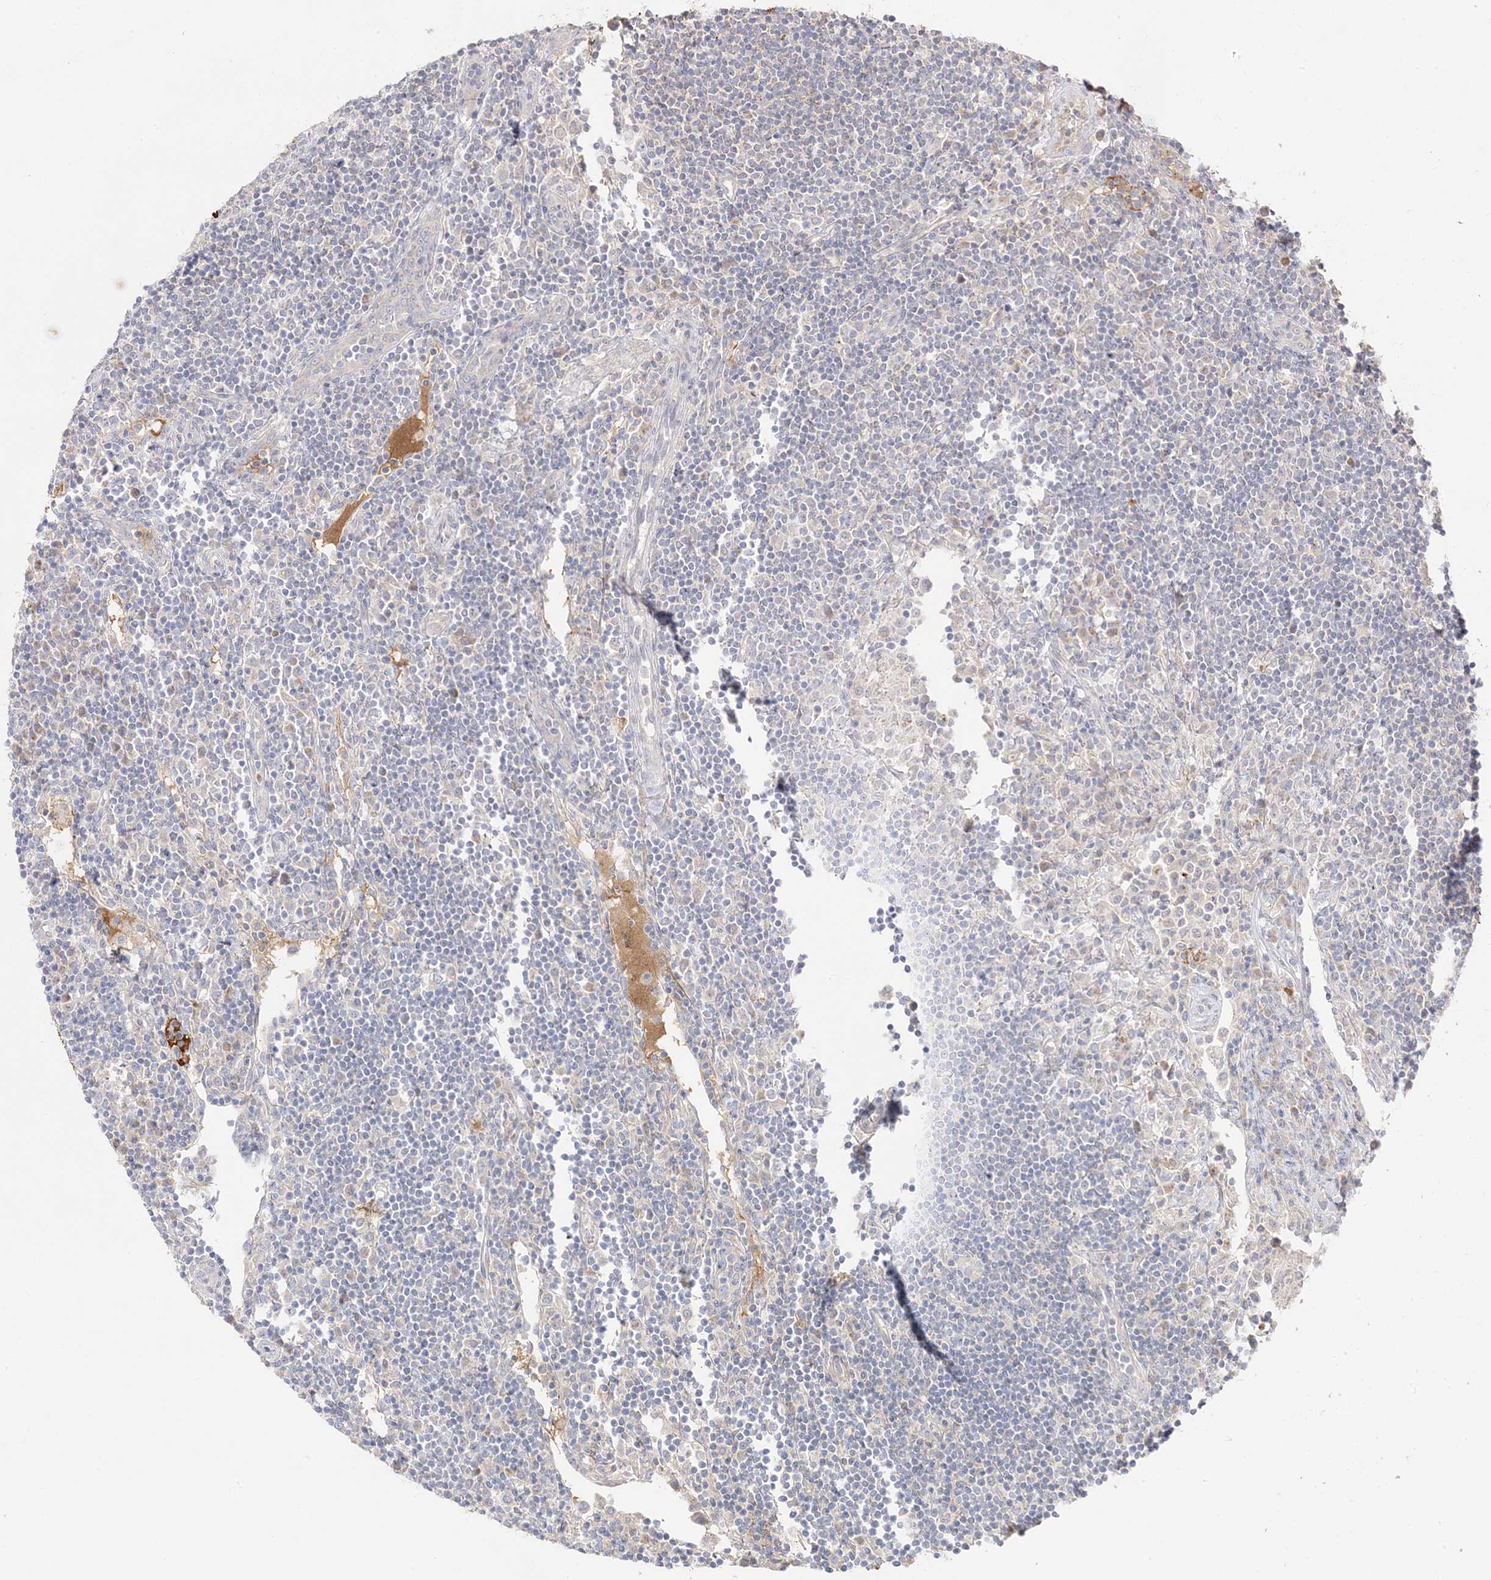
{"staining": {"intensity": "negative", "quantity": "none", "location": "none"}, "tissue": "lymph node", "cell_type": "Germinal center cells", "image_type": "normal", "snomed": [{"axis": "morphology", "description": "Normal tissue, NOS"}, {"axis": "topography", "description": "Lymph node"}], "caption": "Immunohistochemistry image of normal human lymph node stained for a protein (brown), which demonstrates no staining in germinal center cells.", "gene": "TRANK1", "patient": {"sex": "female", "age": 53}}